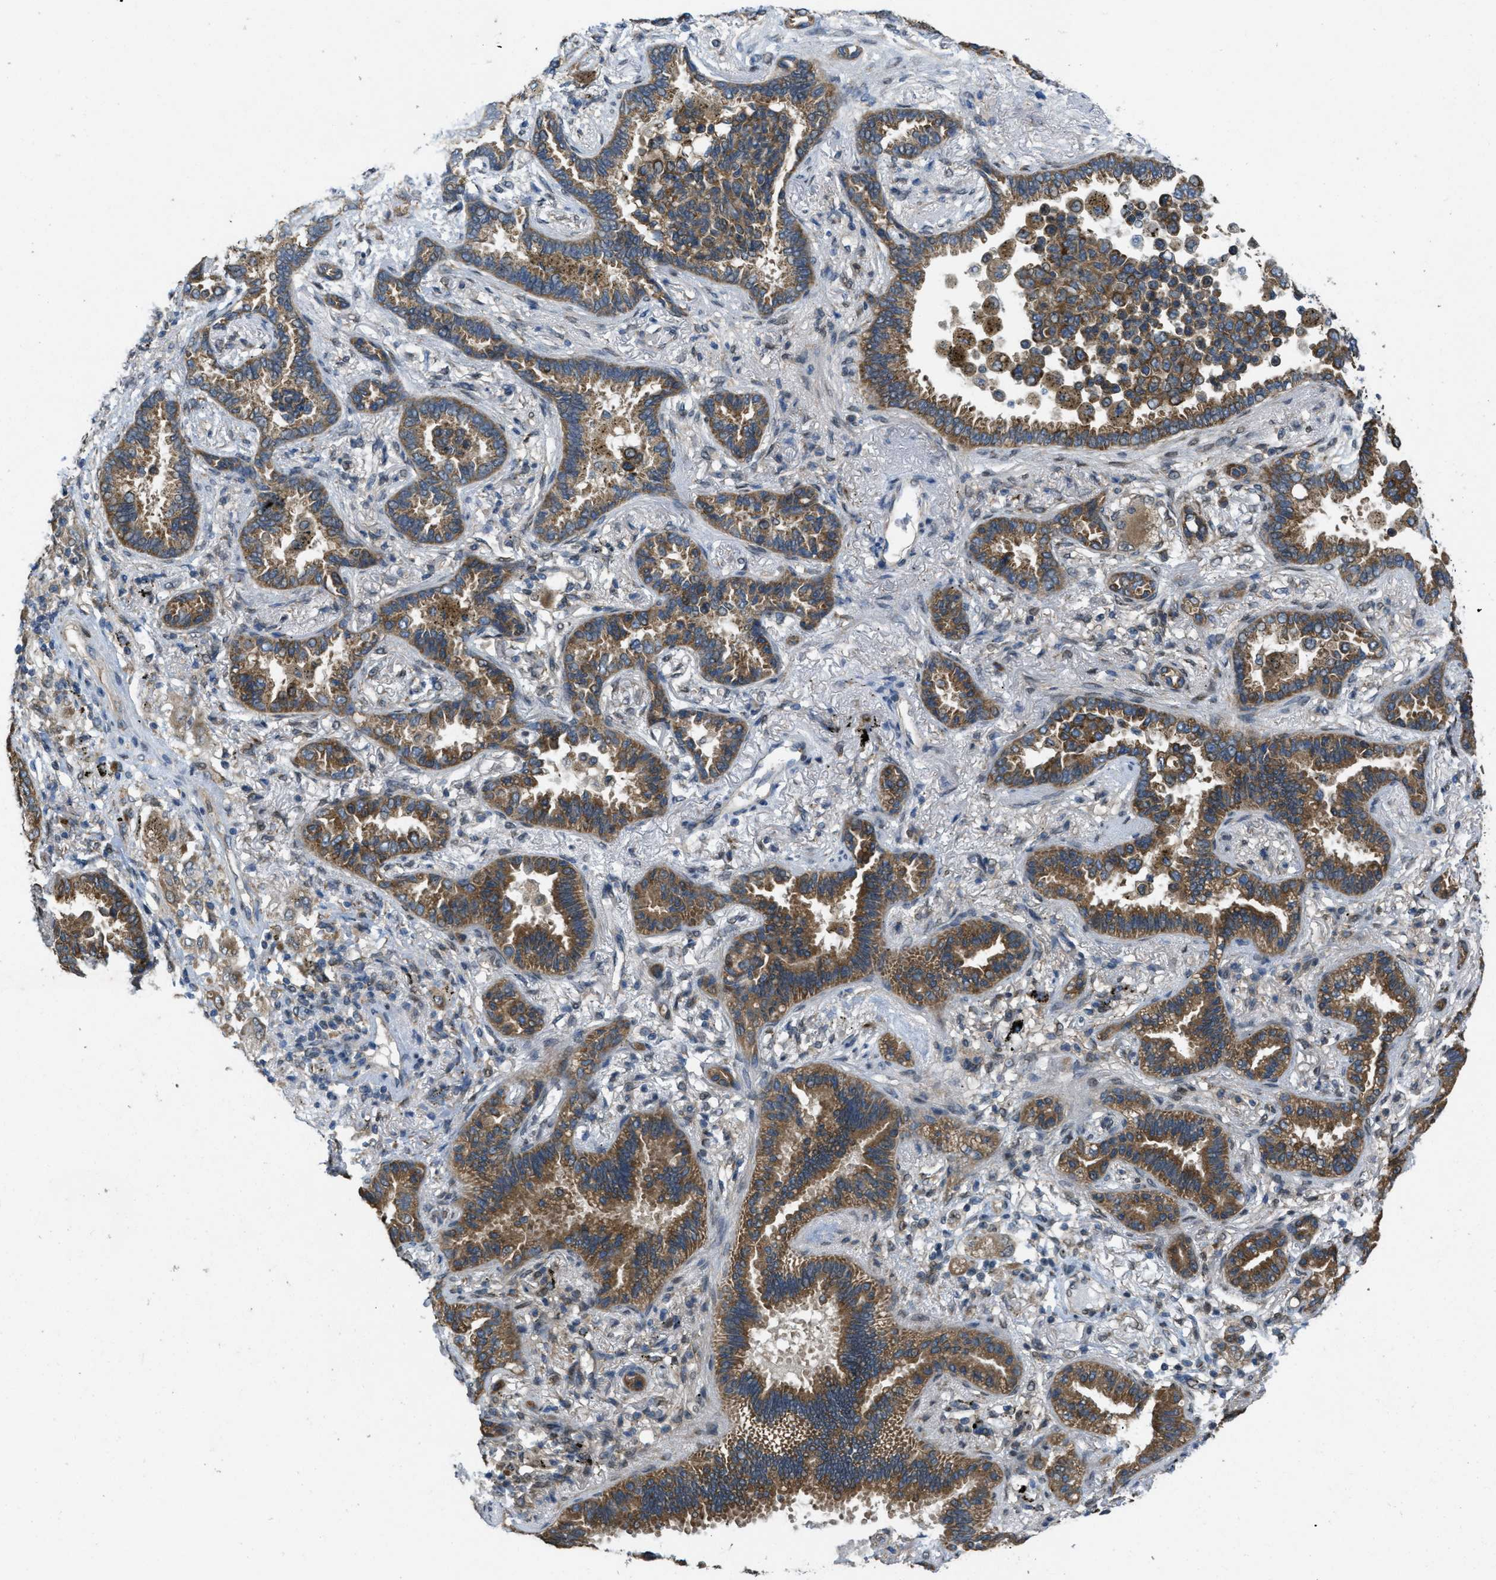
{"staining": {"intensity": "moderate", "quantity": ">75%", "location": "cytoplasmic/membranous"}, "tissue": "lung cancer", "cell_type": "Tumor cells", "image_type": "cancer", "snomed": [{"axis": "morphology", "description": "Normal tissue, NOS"}, {"axis": "morphology", "description": "Adenocarcinoma, NOS"}, {"axis": "topography", "description": "Lung"}], "caption": "This is a micrograph of IHC staining of lung cancer, which shows moderate expression in the cytoplasmic/membranous of tumor cells.", "gene": "IFNLR1", "patient": {"sex": "male", "age": 59}}